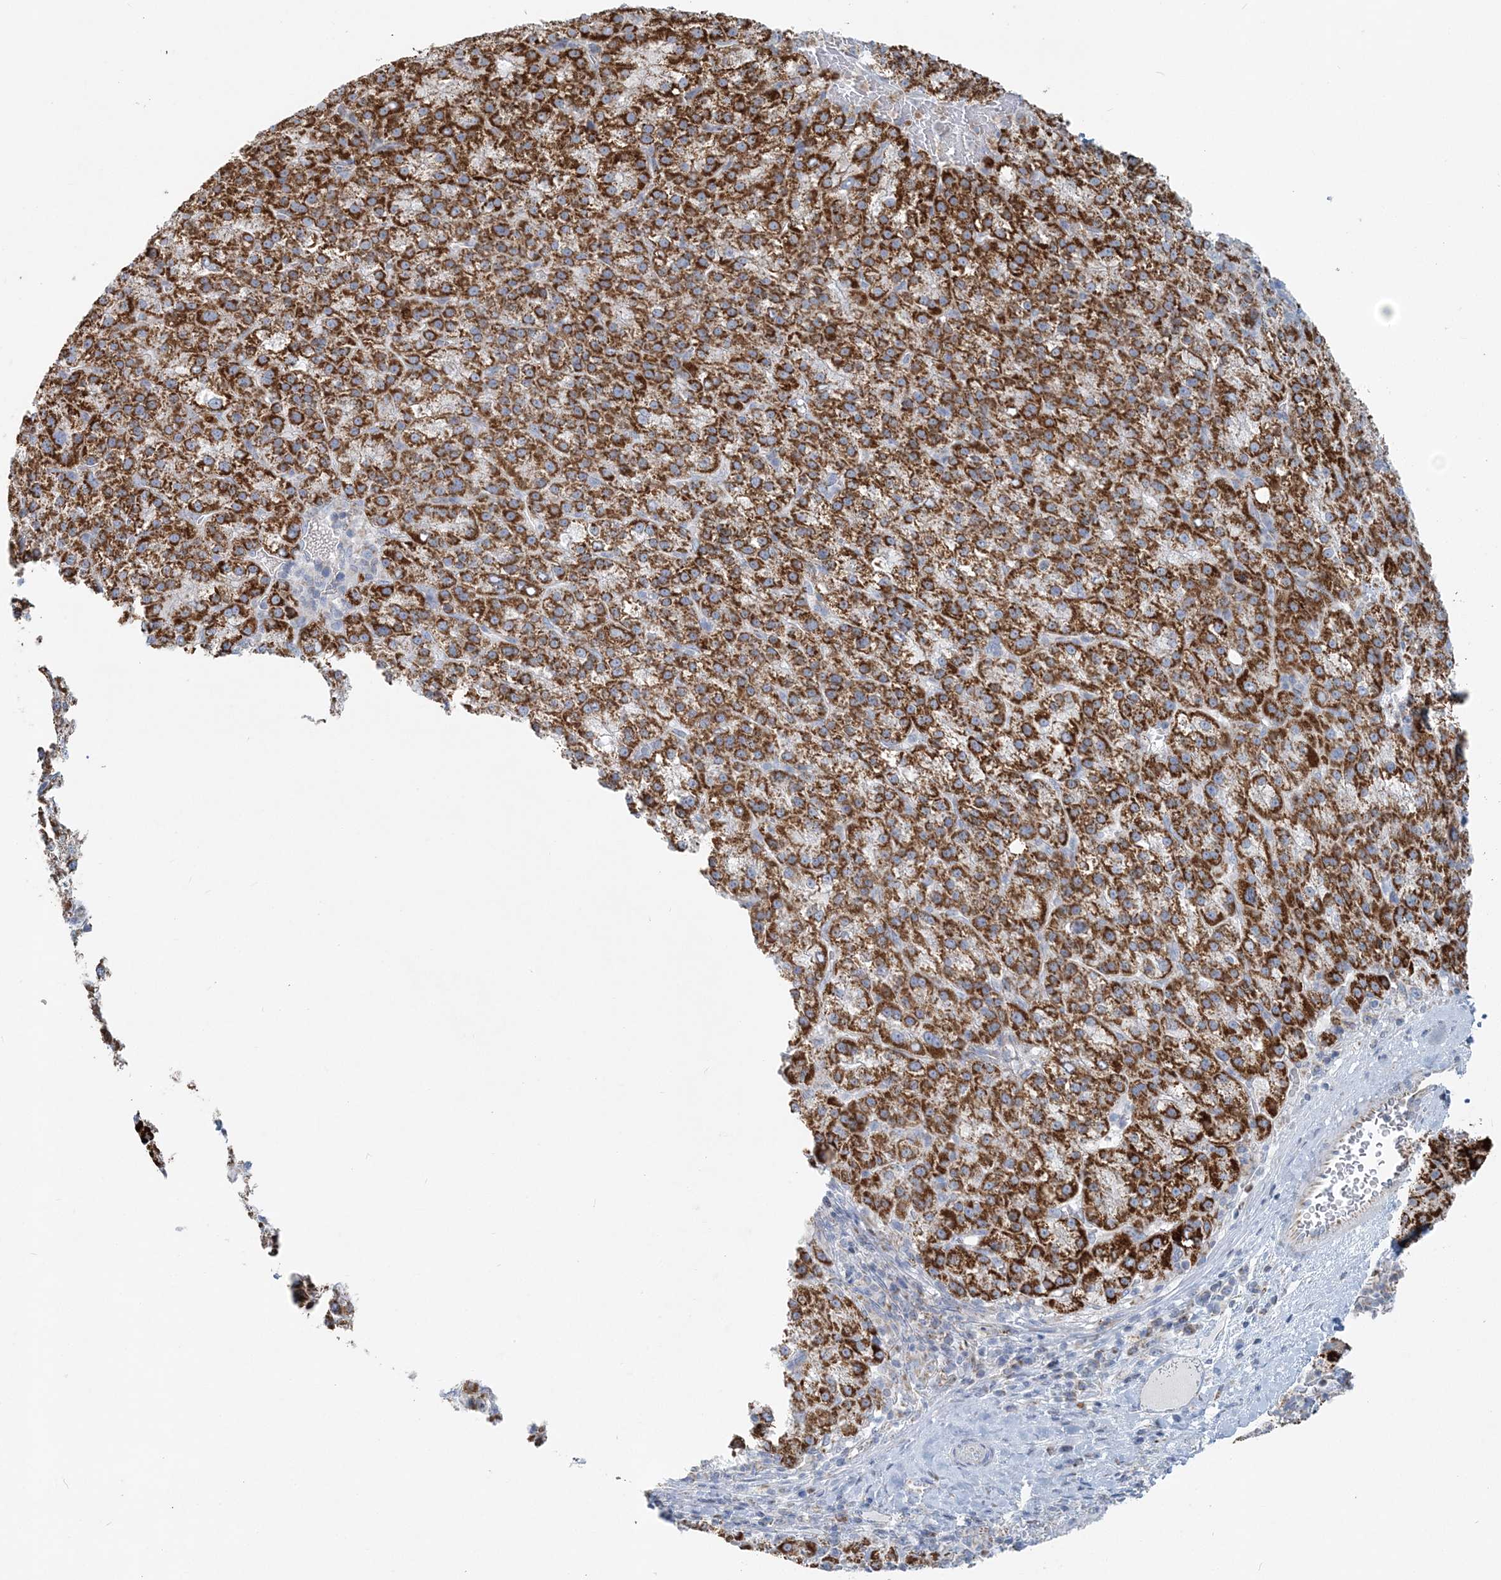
{"staining": {"intensity": "strong", "quantity": ">75%", "location": "cytoplasmic/membranous"}, "tissue": "liver cancer", "cell_type": "Tumor cells", "image_type": "cancer", "snomed": [{"axis": "morphology", "description": "Carcinoma, Hepatocellular, NOS"}, {"axis": "topography", "description": "Liver"}], "caption": "Brown immunohistochemical staining in human hepatocellular carcinoma (liver) displays strong cytoplasmic/membranous expression in about >75% of tumor cells. (DAB IHC, brown staining for protein, blue staining for nuclei).", "gene": "PCCB", "patient": {"sex": "female", "age": 58}}